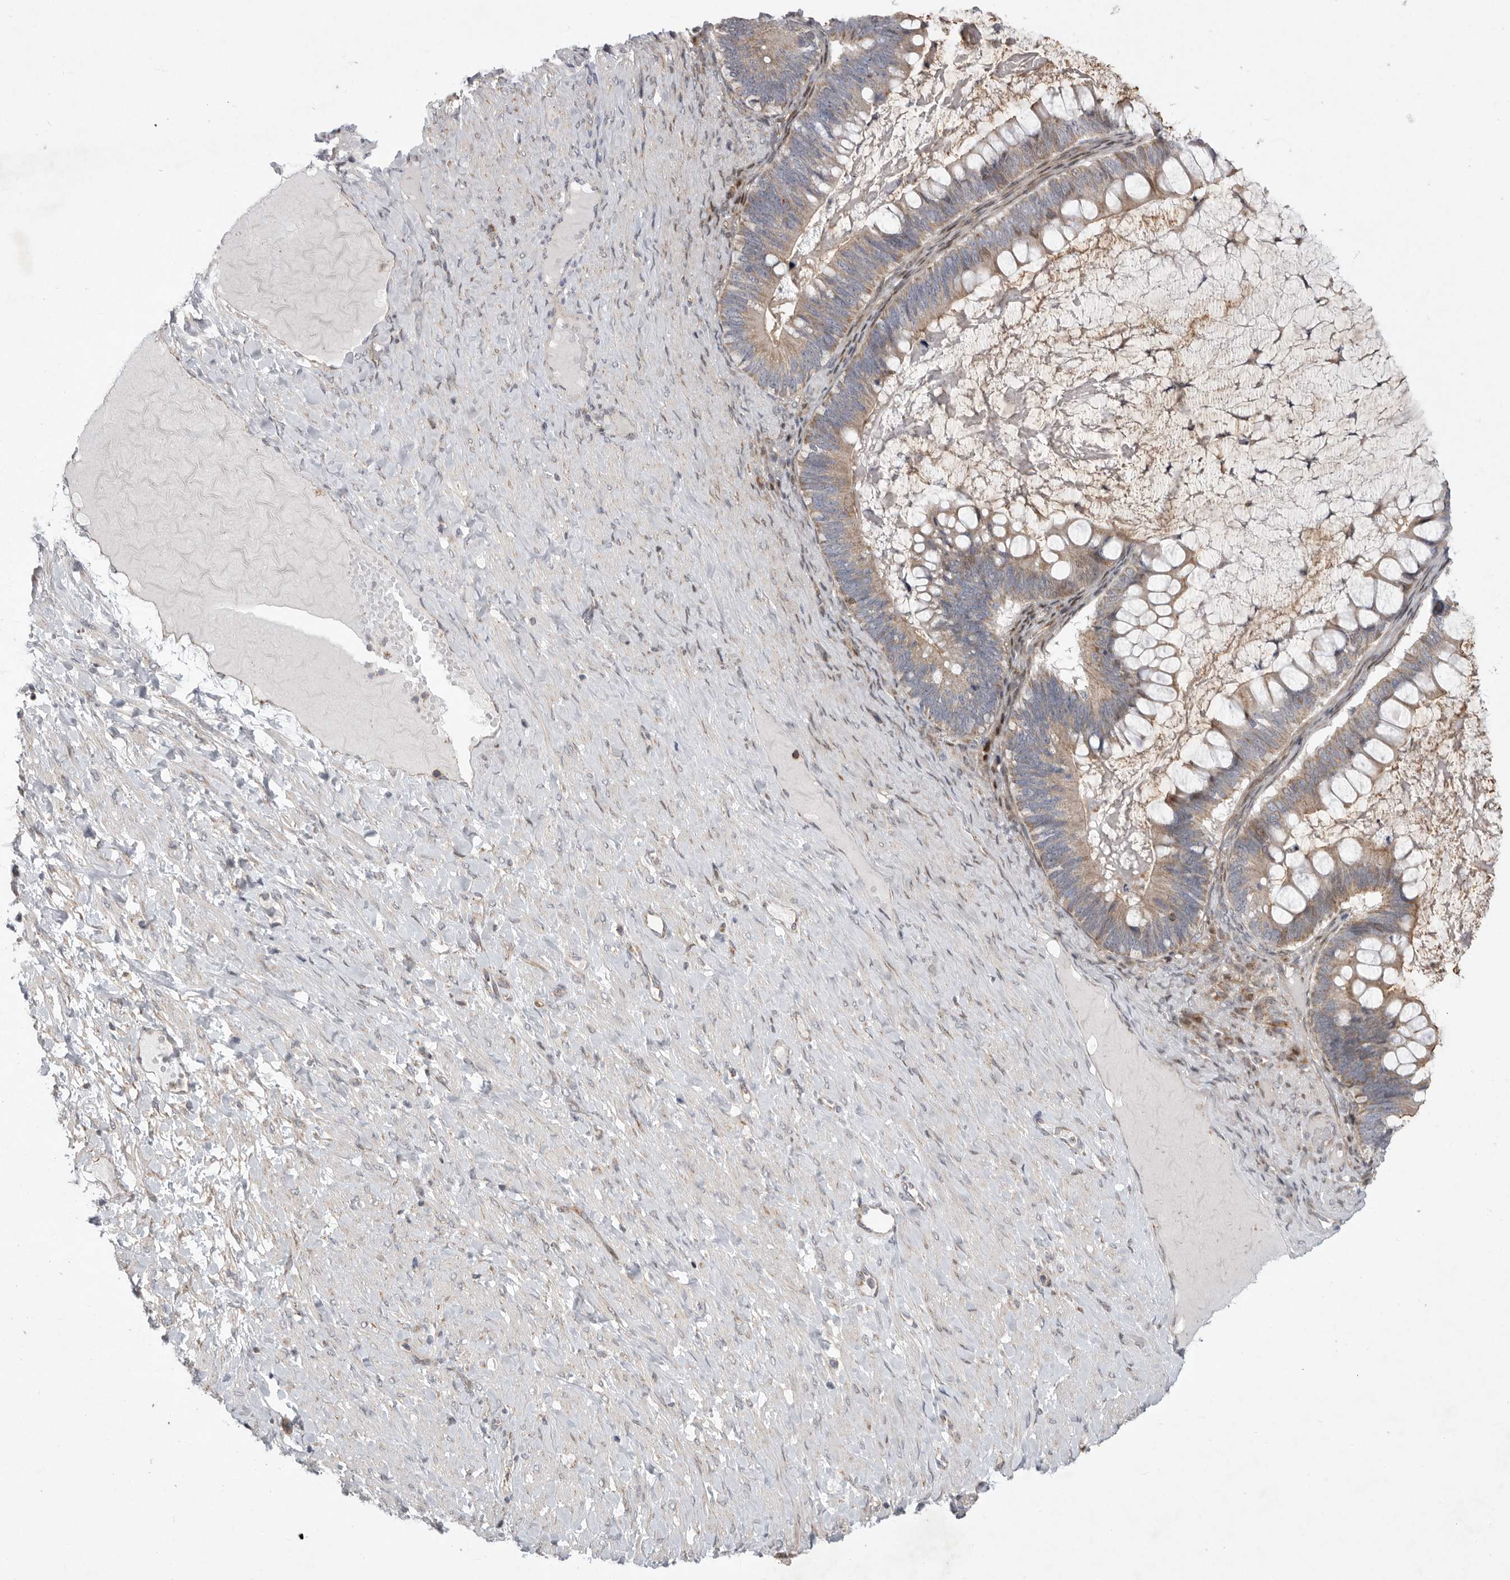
{"staining": {"intensity": "weak", "quantity": ">75%", "location": "cytoplasmic/membranous"}, "tissue": "ovarian cancer", "cell_type": "Tumor cells", "image_type": "cancer", "snomed": [{"axis": "morphology", "description": "Cystadenocarcinoma, mucinous, NOS"}, {"axis": "topography", "description": "Ovary"}], "caption": "About >75% of tumor cells in human mucinous cystadenocarcinoma (ovarian) reveal weak cytoplasmic/membranous protein positivity as visualized by brown immunohistochemical staining.", "gene": "MPZL1", "patient": {"sex": "female", "age": 61}}